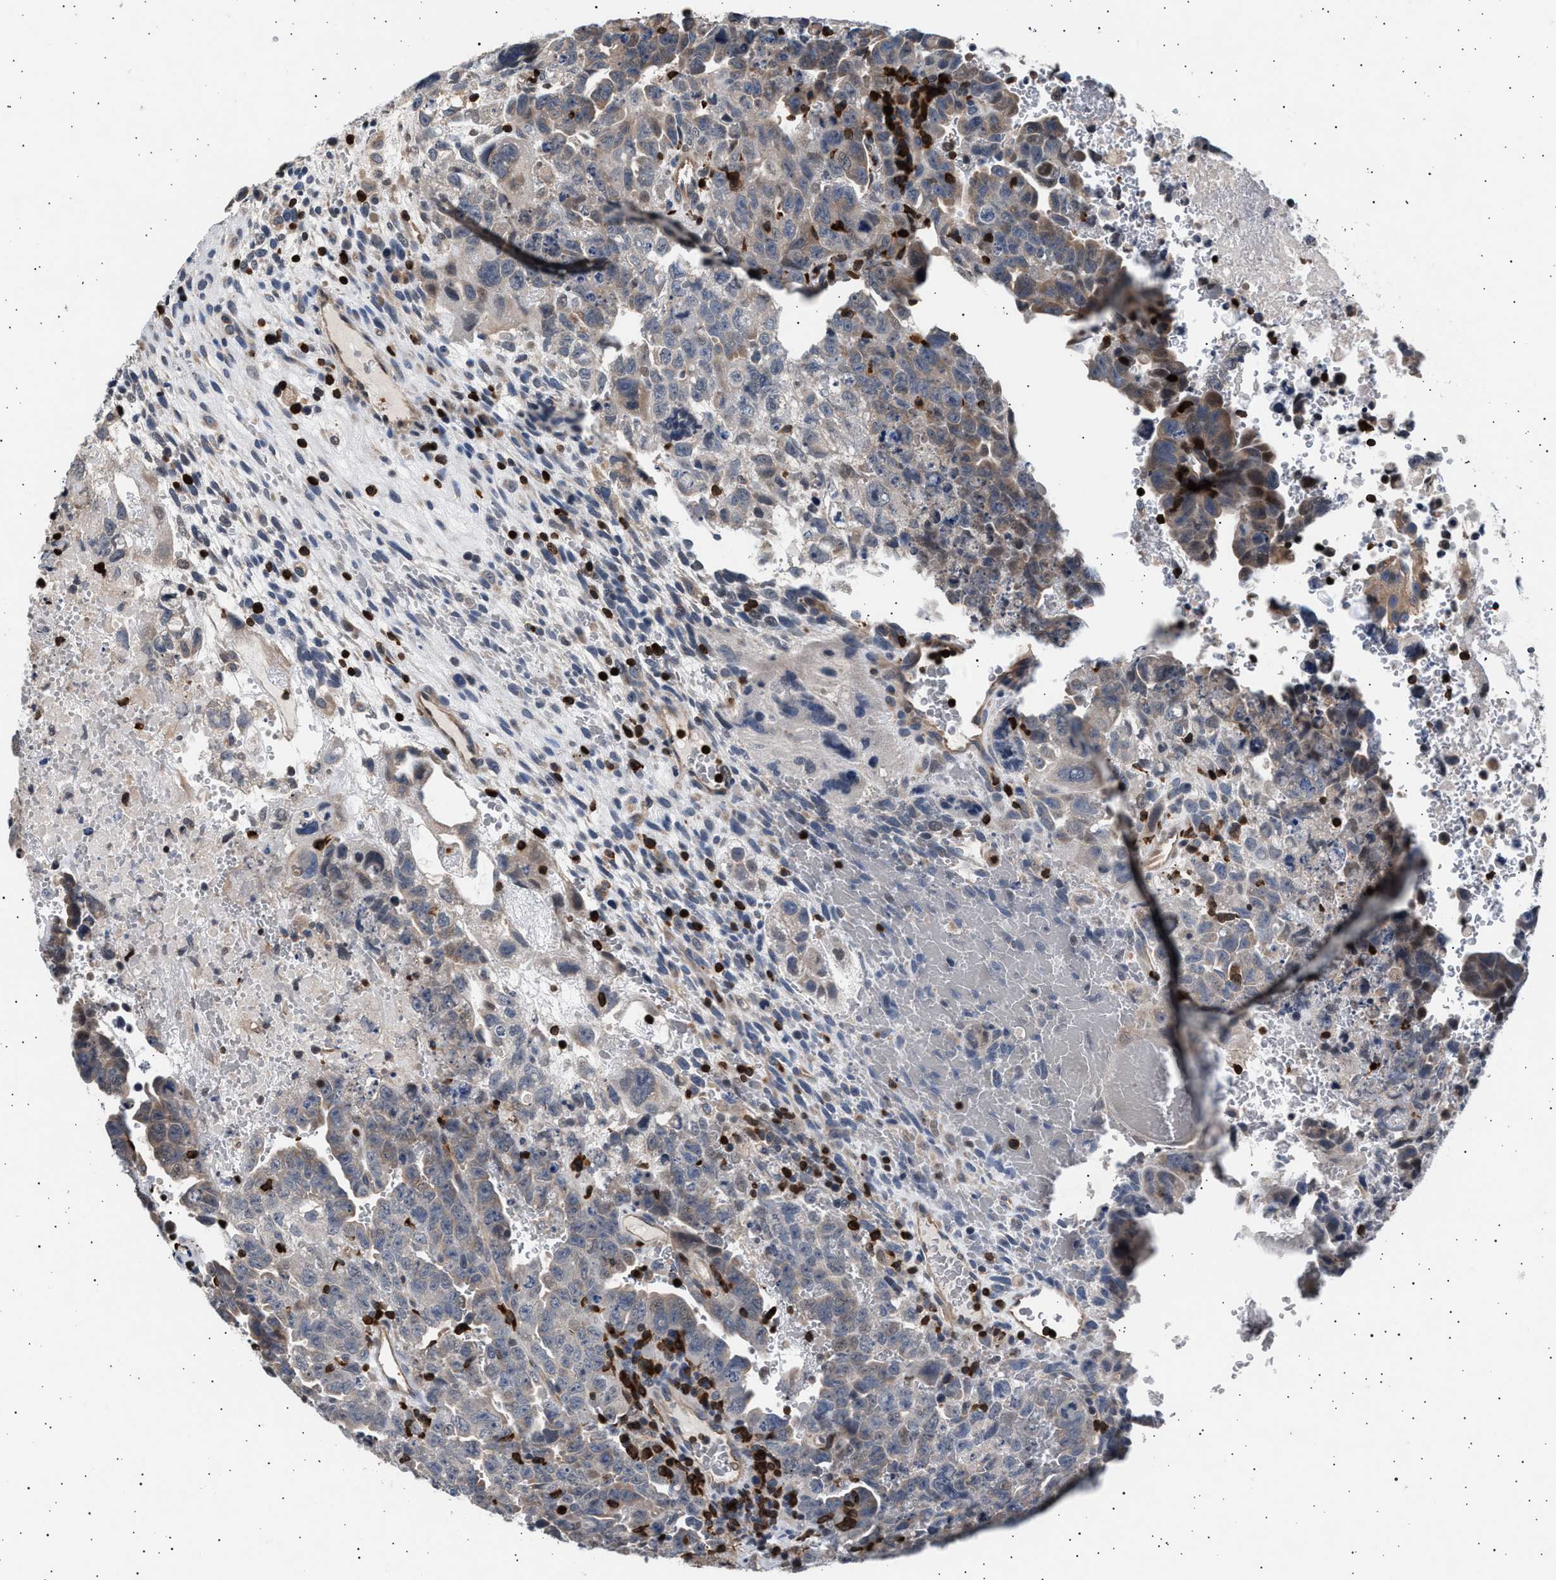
{"staining": {"intensity": "weak", "quantity": "<25%", "location": "cytoplasmic/membranous"}, "tissue": "testis cancer", "cell_type": "Tumor cells", "image_type": "cancer", "snomed": [{"axis": "morphology", "description": "Carcinoma, Embryonal, NOS"}, {"axis": "topography", "description": "Testis"}], "caption": "An image of testis embryonal carcinoma stained for a protein demonstrates no brown staining in tumor cells.", "gene": "GRAP2", "patient": {"sex": "male", "age": 28}}